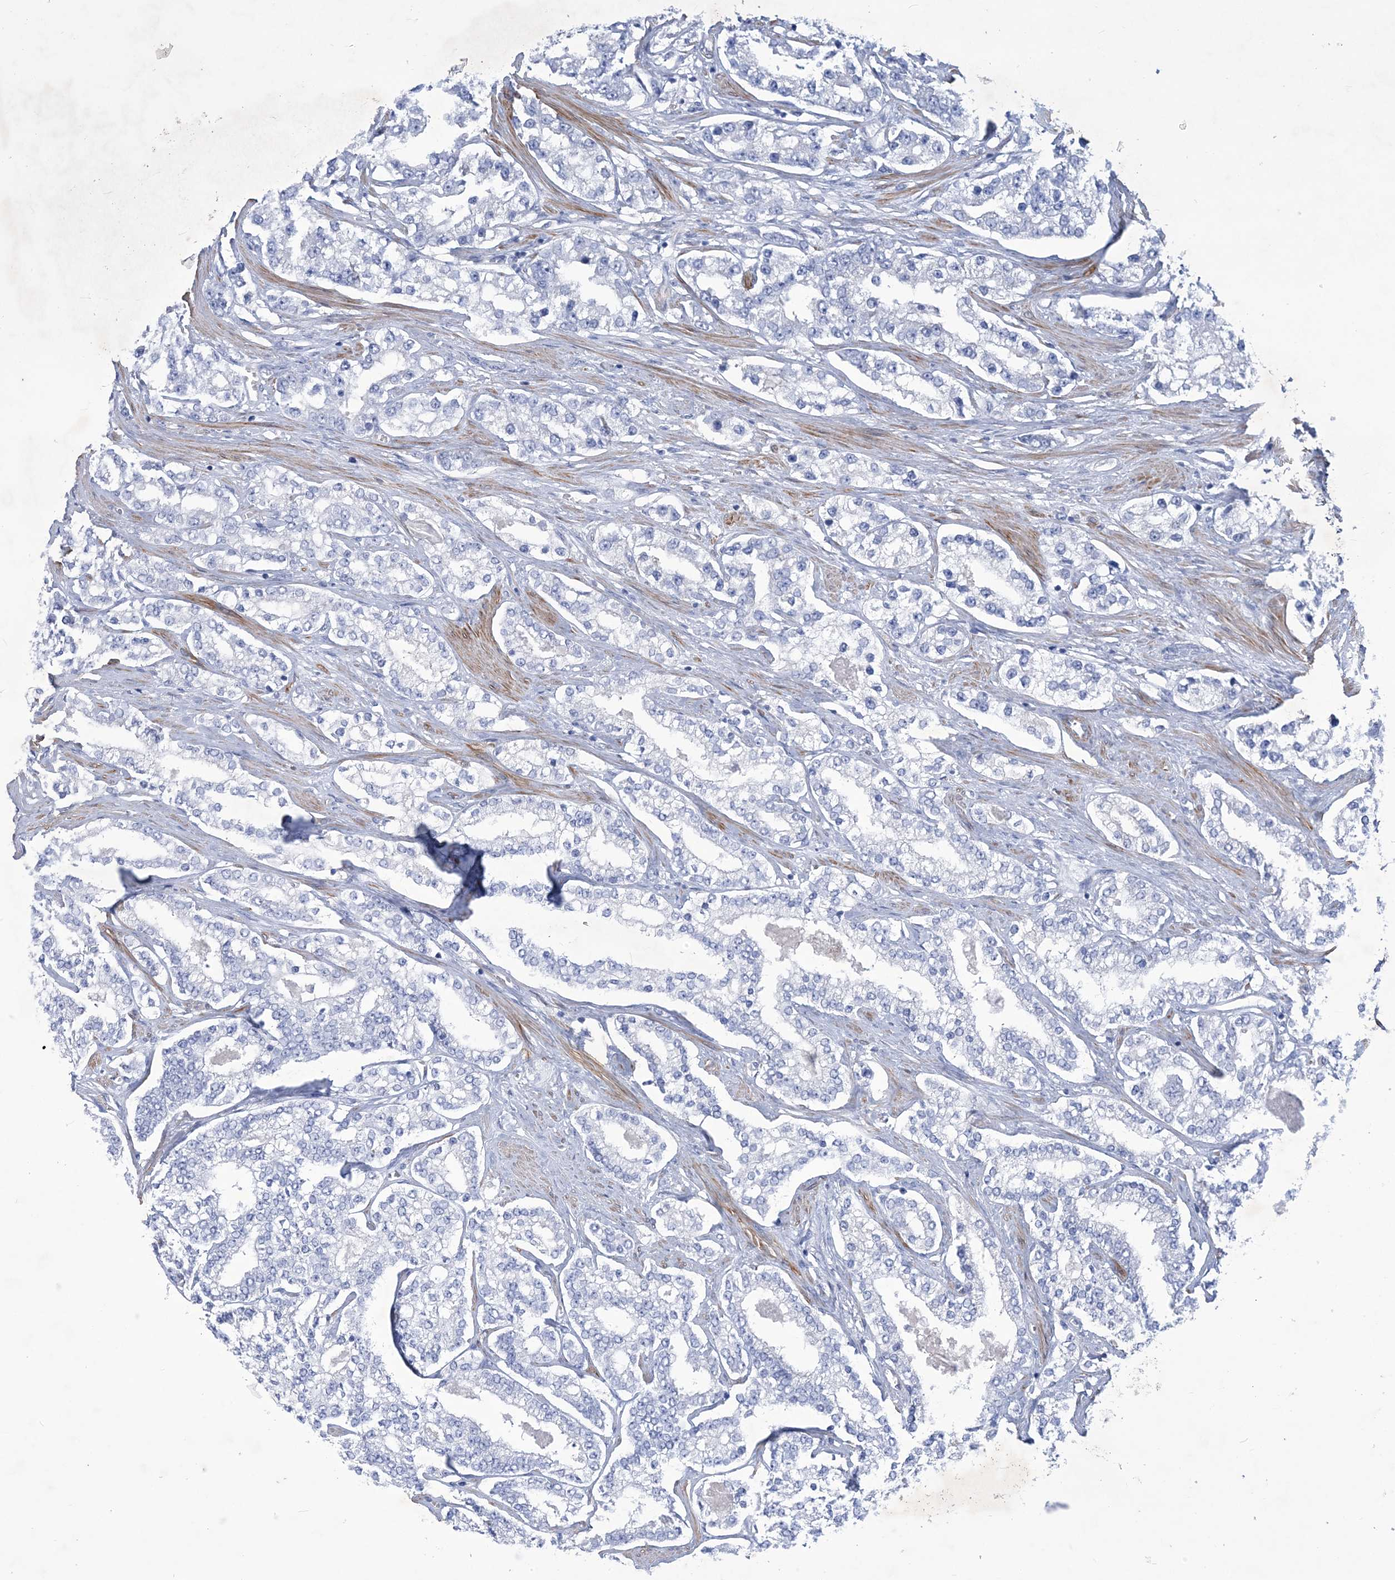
{"staining": {"intensity": "negative", "quantity": "none", "location": "none"}, "tissue": "prostate cancer", "cell_type": "Tumor cells", "image_type": "cancer", "snomed": [{"axis": "morphology", "description": "Normal tissue, NOS"}, {"axis": "morphology", "description": "Adenocarcinoma, High grade"}, {"axis": "topography", "description": "Prostate"}], "caption": "This histopathology image is of prostate high-grade adenocarcinoma stained with immunohistochemistry to label a protein in brown with the nuclei are counter-stained blue. There is no positivity in tumor cells. (Immunohistochemistry, brightfield microscopy, high magnification).", "gene": "WDR74", "patient": {"sex": "male", "age": 83}}